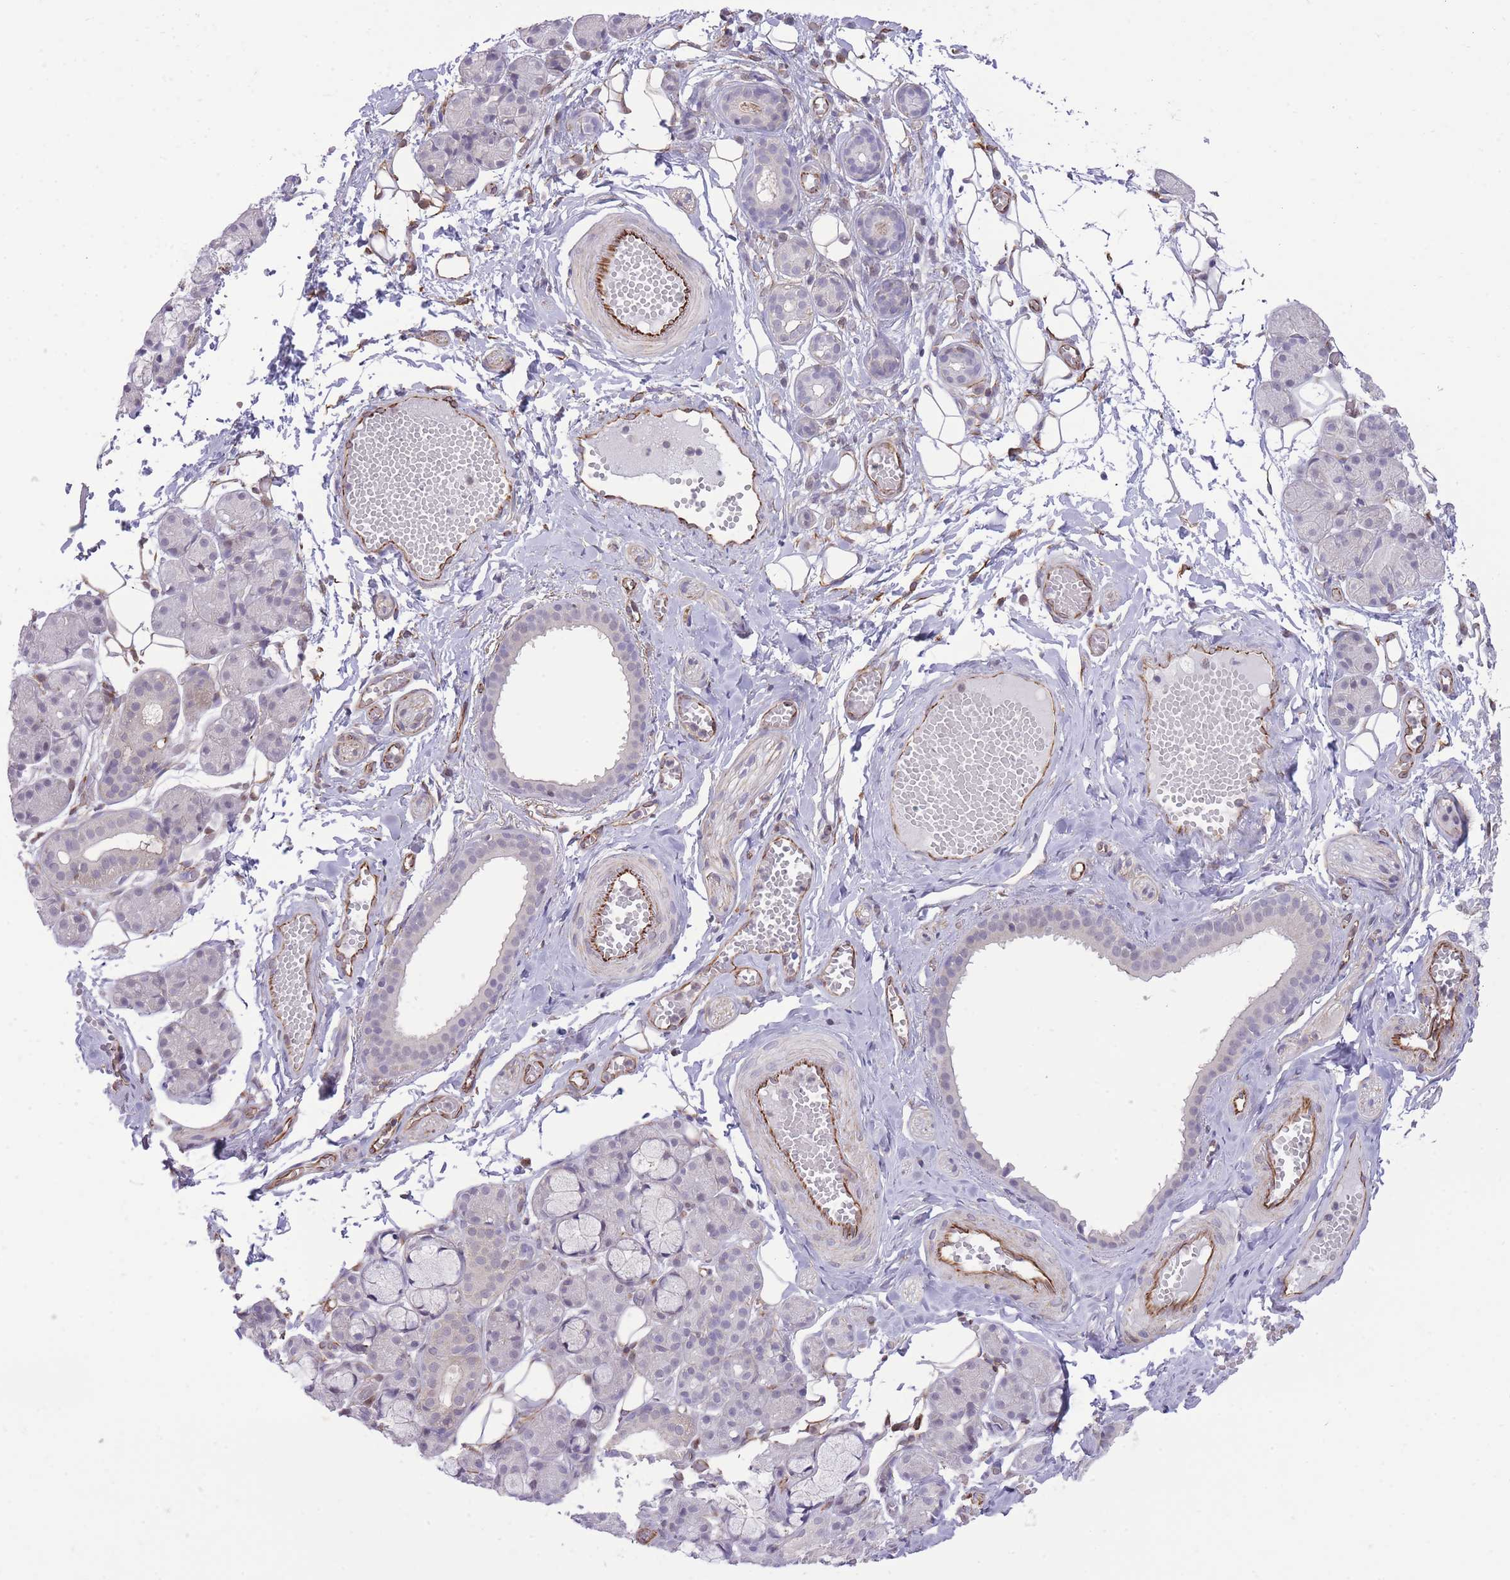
{"staining": {"intensity": "weak", "quantity": "<25%", "location": "nuclear"}, "tissue": "salivary gland", "cell_type": "Glandular cells", "image_type": "normal", "snomed": [{"axis": "morphology", "description": "Normal tissue, NOS"}, {"axis": "topography", "description": "Salivary gland"}], "caption": "Protein analysis of unremarkable salivary gland reveals no significant staining in glandular cells. (DAB (3,3'-diaminobenzidine) IHC with hematoxylin counter stain).", "gene": "ELL", "patient": {"sex": "male", "age": 63}}